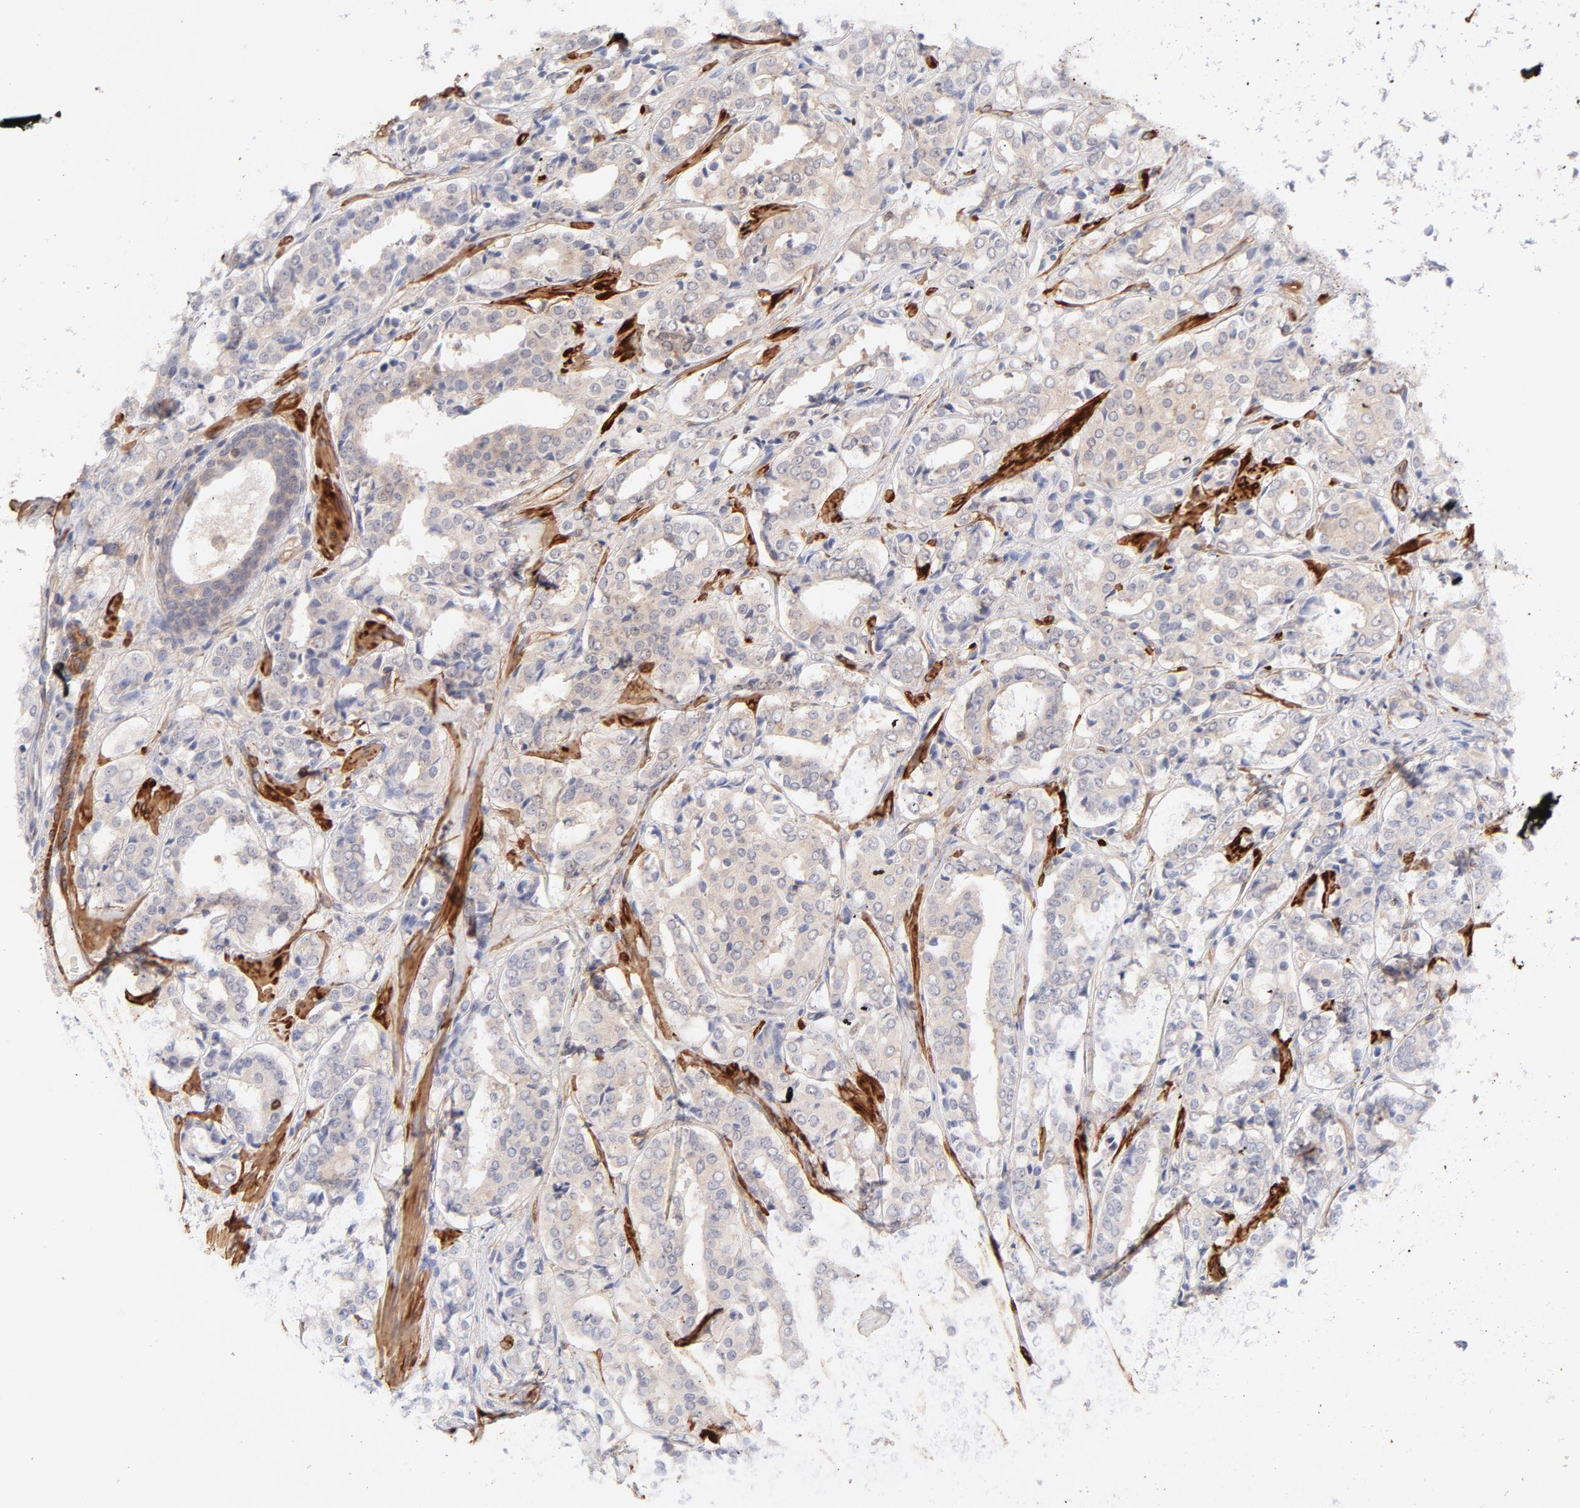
{"staining": {"intensity": "negative", "quantity": "none", "location": "none"}, "tissue": "prostate cancer", "cell_type": "Tumor cells", "image_type": "cancer", "snomed": [{"axis": "morphology", "description": "Adenocarcinoma, Medium grade"}, {"axis": "topography", "description": "Prostate"}], "caption": "Prostate cancer (medium-grade adenocarcinoma) stained for a protein using immunohistochemistry (IHC) shows no expression tumor cells.", "gene": "LDLRAP1", "patient": {"sex": "male", "age": 60}}